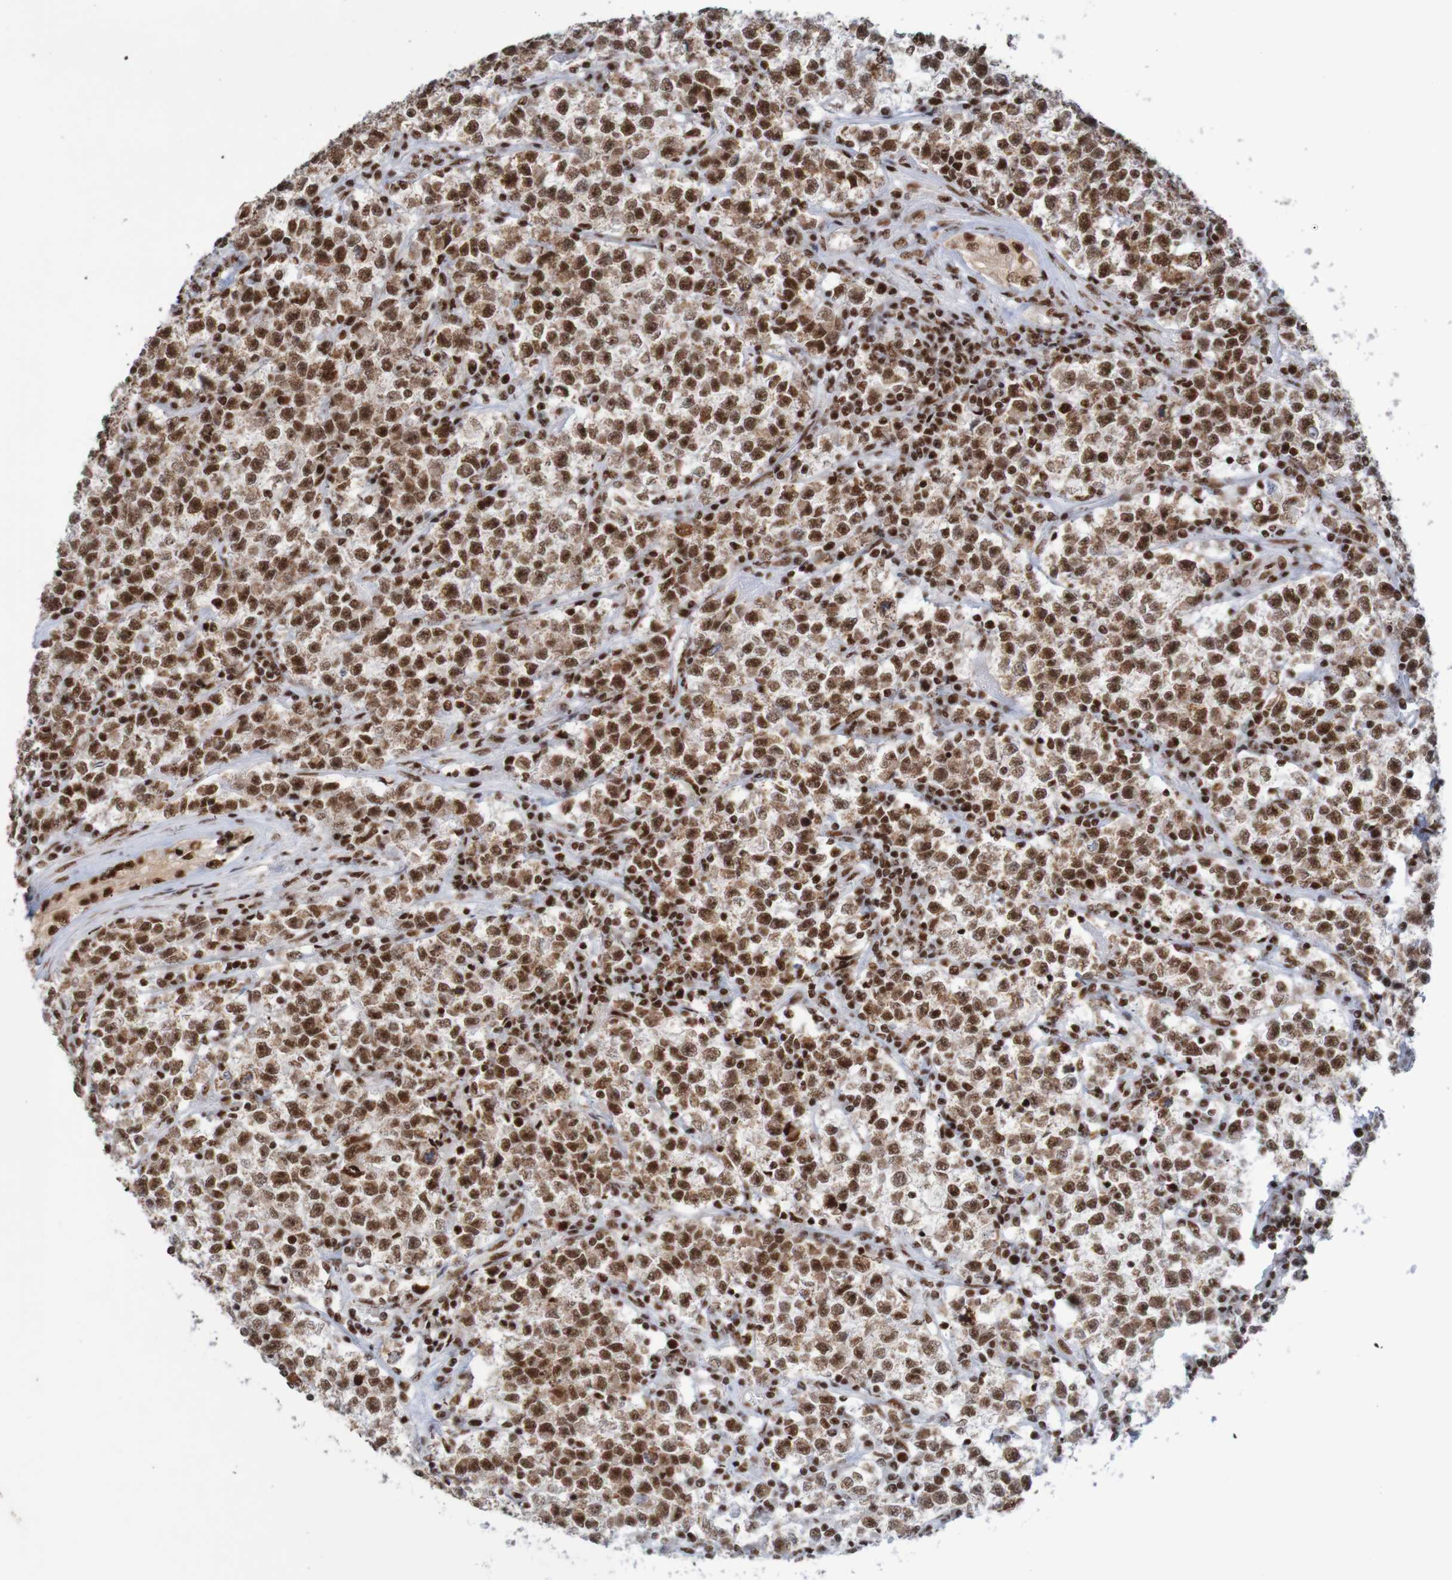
{"staining": {"intensity": "strong", "quantity": ">75%", "location": "nuclear"}, "tissue": "testis cancer", "cell_type": "Tumor cells", "image_type": "cancer", "snomed": [{"axis": "morphology", "description": "Seminoma, NOS"}, {"axis": "topography", "description": "Testis"}], "caption": "Seminoma (testis) stained with a protein marker reveals strong staining in tumor cells.", "gene": "THRAP3", "patient": {"sex": "male", "age": 22}}